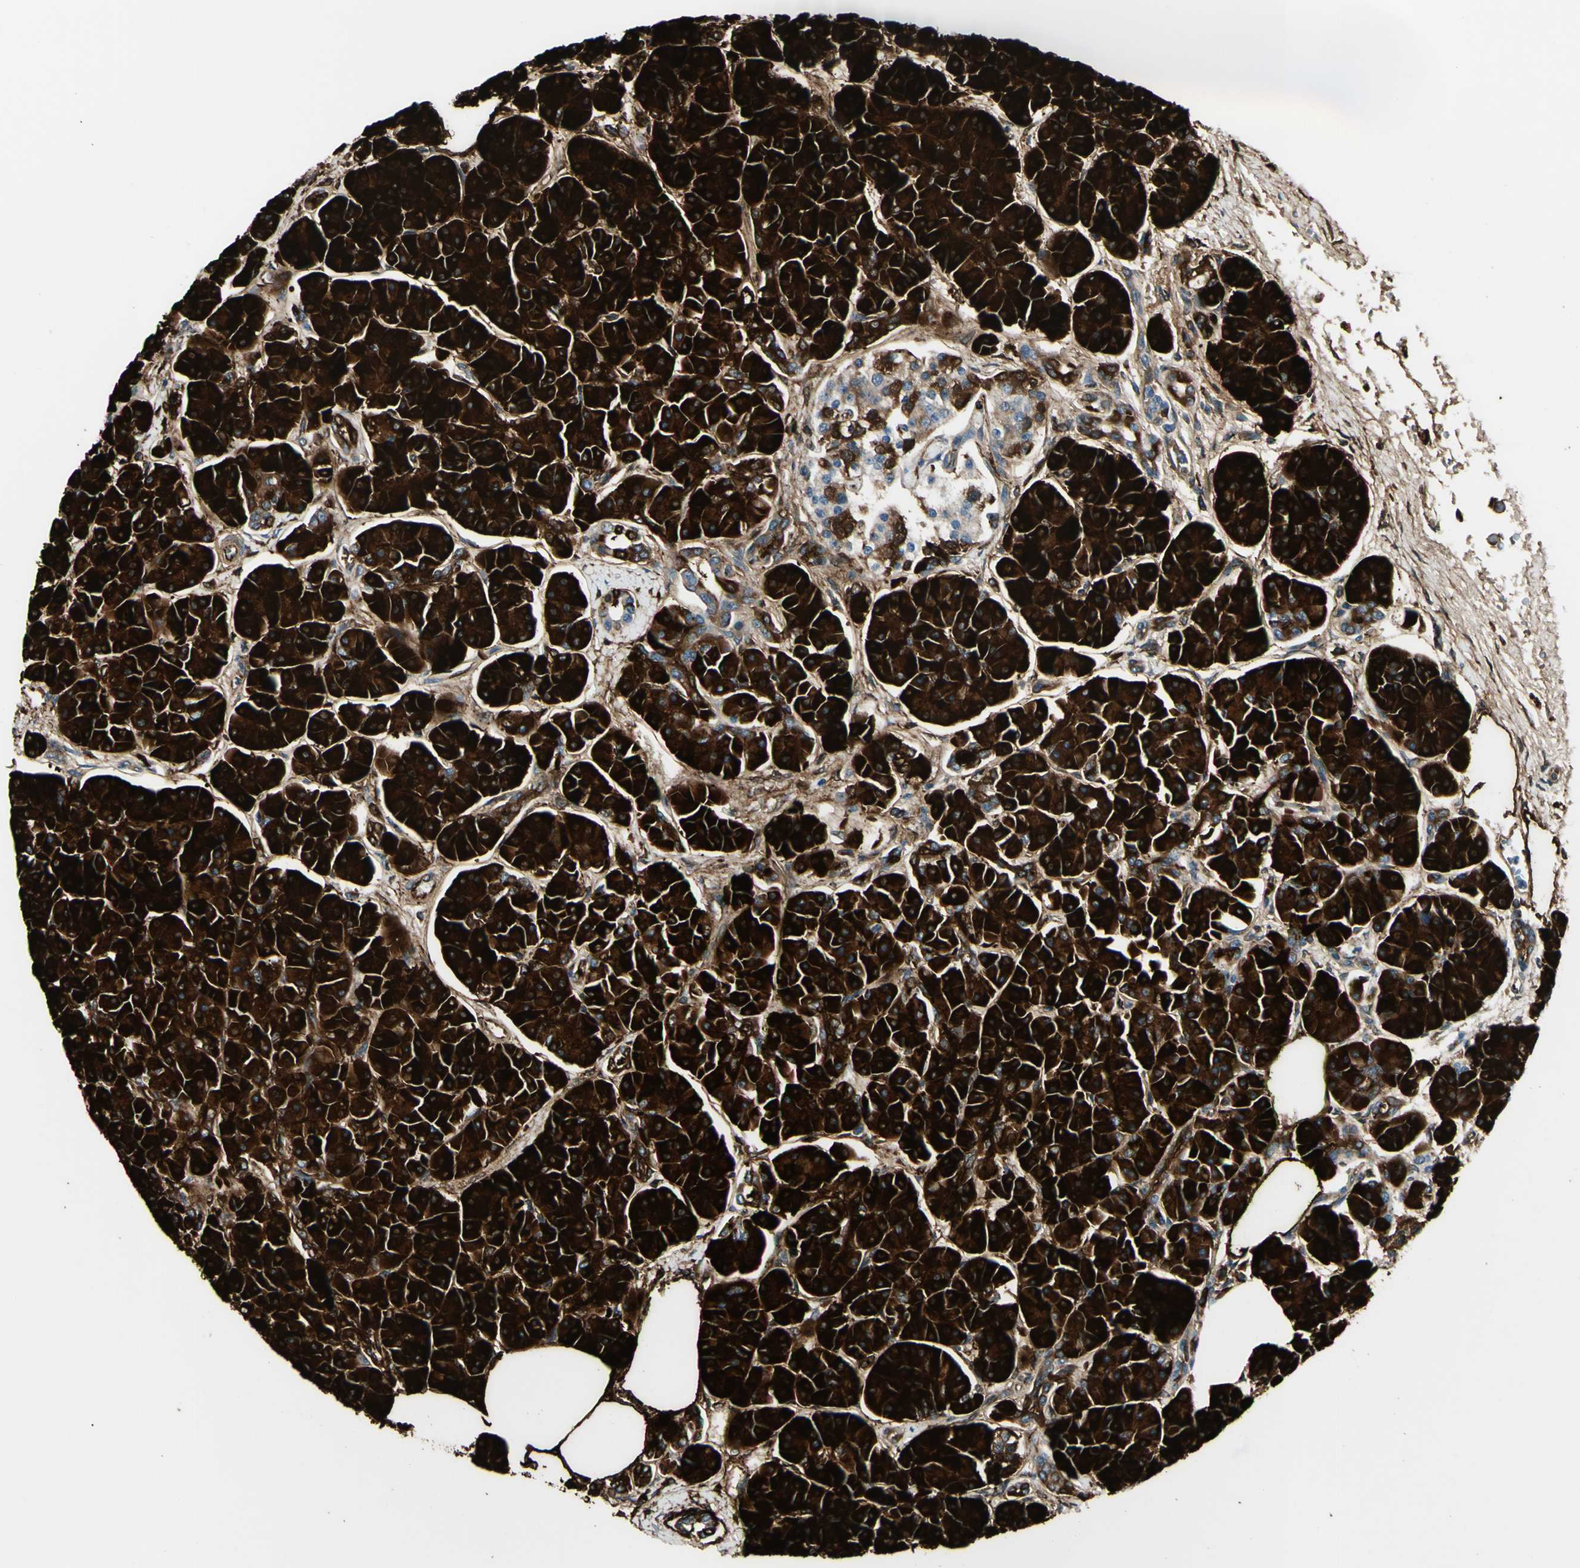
{"staining": {"intensity": "strong", "quantity": ">75%", "location": "cytoplasmic/membranous"}, "tissue": "pancreas", "cell_type": "Exocrine glandular cells", "image_type": "normal", "snomed": [{"axis": "morphology", "description": "Normal tissue, NOS"}, {"axis": "topography", "description": "Pancreas"}], "caption": "Exocrine glandular cells show high levels of strong cytoplasmic/membranous expression in approximately >75% of cells in normal human pancreas. The staining was performed using DAB to visualize the protein expression in brown, while the nuclei were stained in blue with hematoxylin (Magnification: 20x).", "gene": "PTH2R", "patient": {"sex": "female", "age": 70}}